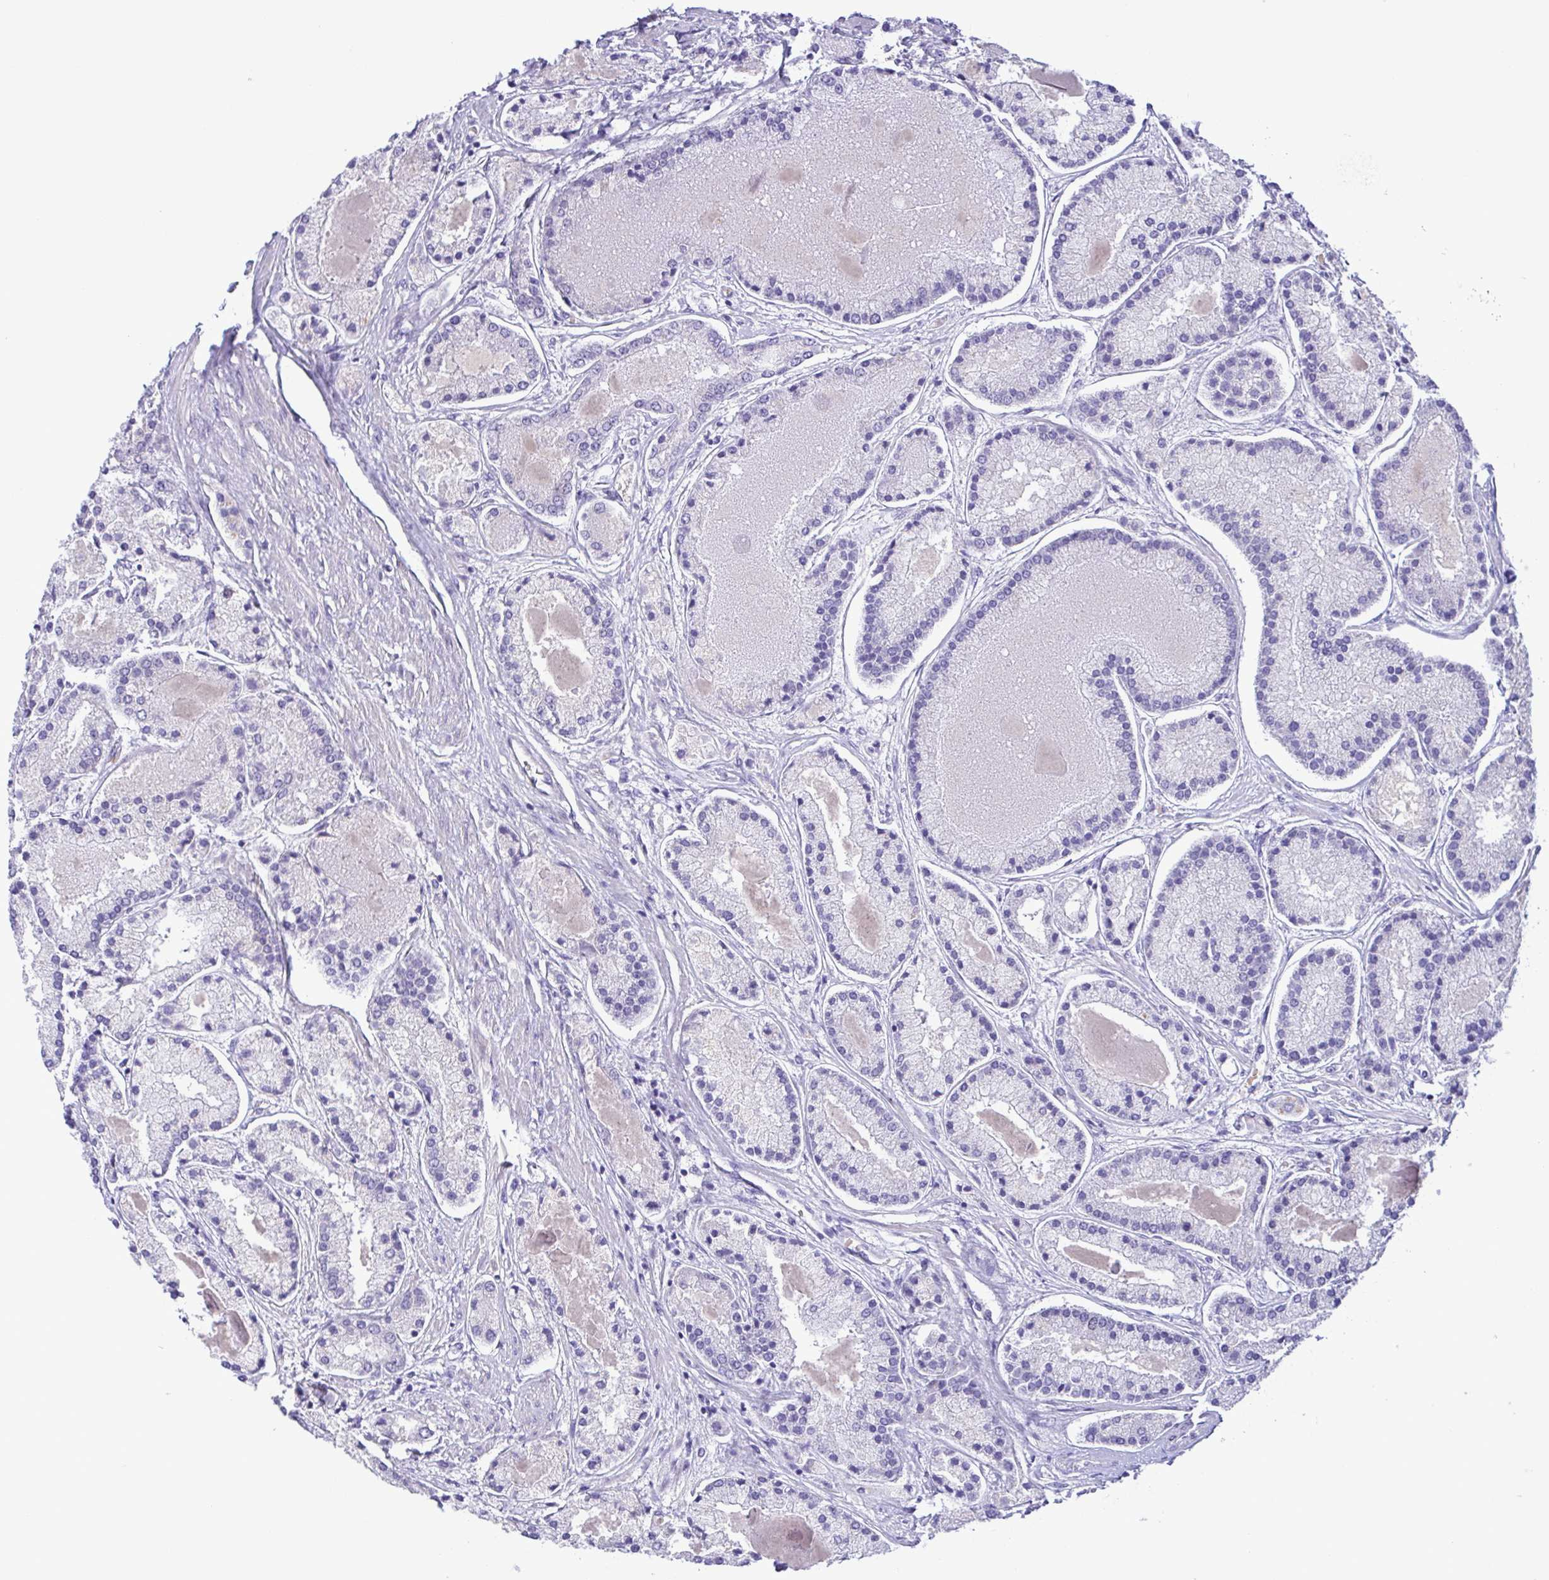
{"staining": {"intensity": "negative", "quantity": "none", "location": "none"}, "tissue": "prostate cancer", "cell_type": "Tumor cells", "image_type": "cancer", "snomed": [{"axis": "morphology", "description": "Adenocarcinoma, High grade"}, {"axis": "topography", "description": "Prostate"}], "caption": "This is an immunohistochemistry (IHC) micrograph of prostate cancer. There is no positivity in tumor cells.", "gene": "TIPIN", "patient": {"sex": "male", "age": 67}}